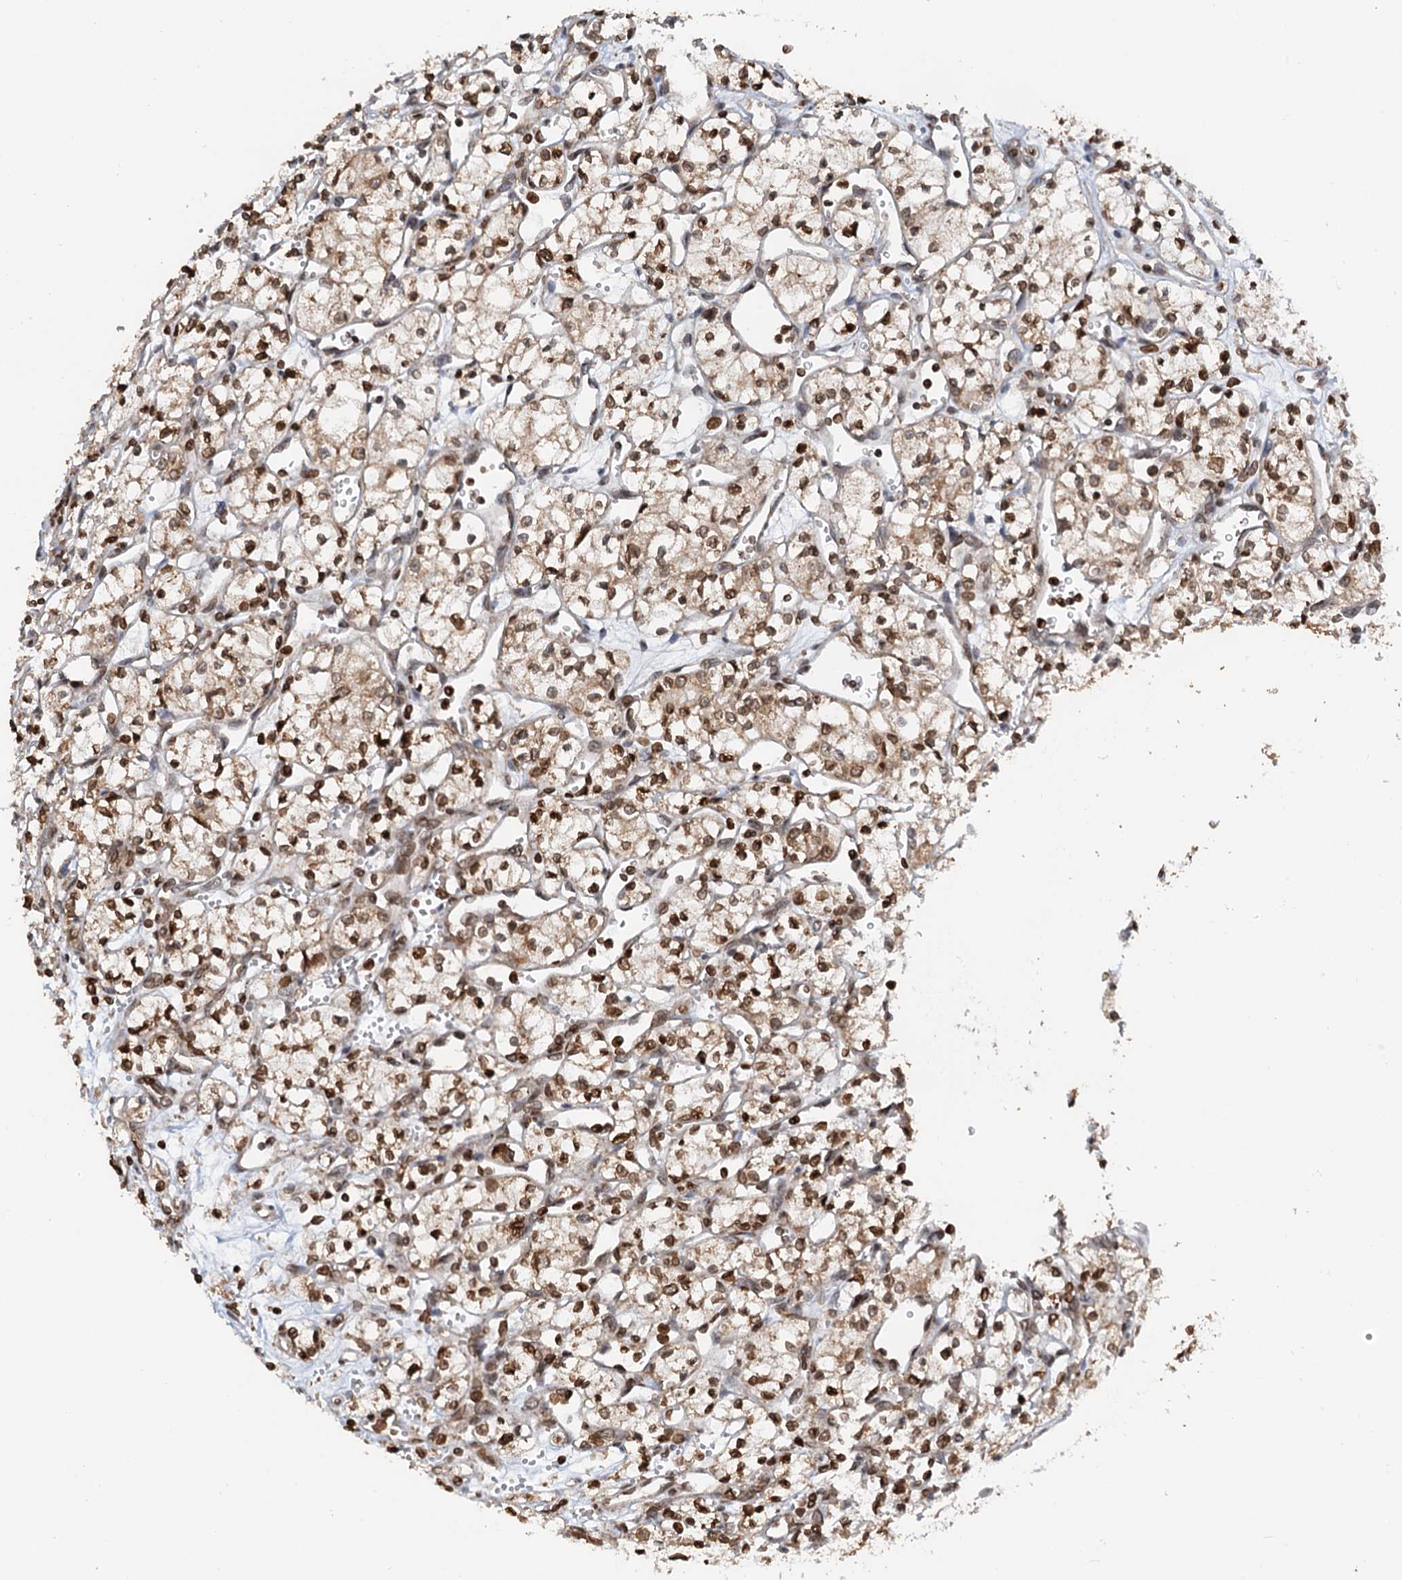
{"staining": {"intensity": "moderate", "quantity": ">75%", "location": "cytoplasmic/membranous,nuclear"}, "tissue": "renal cancer", "cell_type": "Tumor cells", "image_type": "cancer", "snomed": [{"axis": "morphology", "description": "Adenocarcinoma, NOS"}, {"axis": "topography", "description": "Kidney"}], "caption": "Immunohistochemistry (IHC) micrograph of neoplastic tissue: renal cancer stained using IHC shows medium levels of moderate protein expression localized specifically in the cytoplasmic/membranous and nuclear of tumor cells, appearing as a cytoplasmic/membranous and nuclear brown color.", "gene": "ZC3H13", "patient": {"sex": "male", "age": 59}}